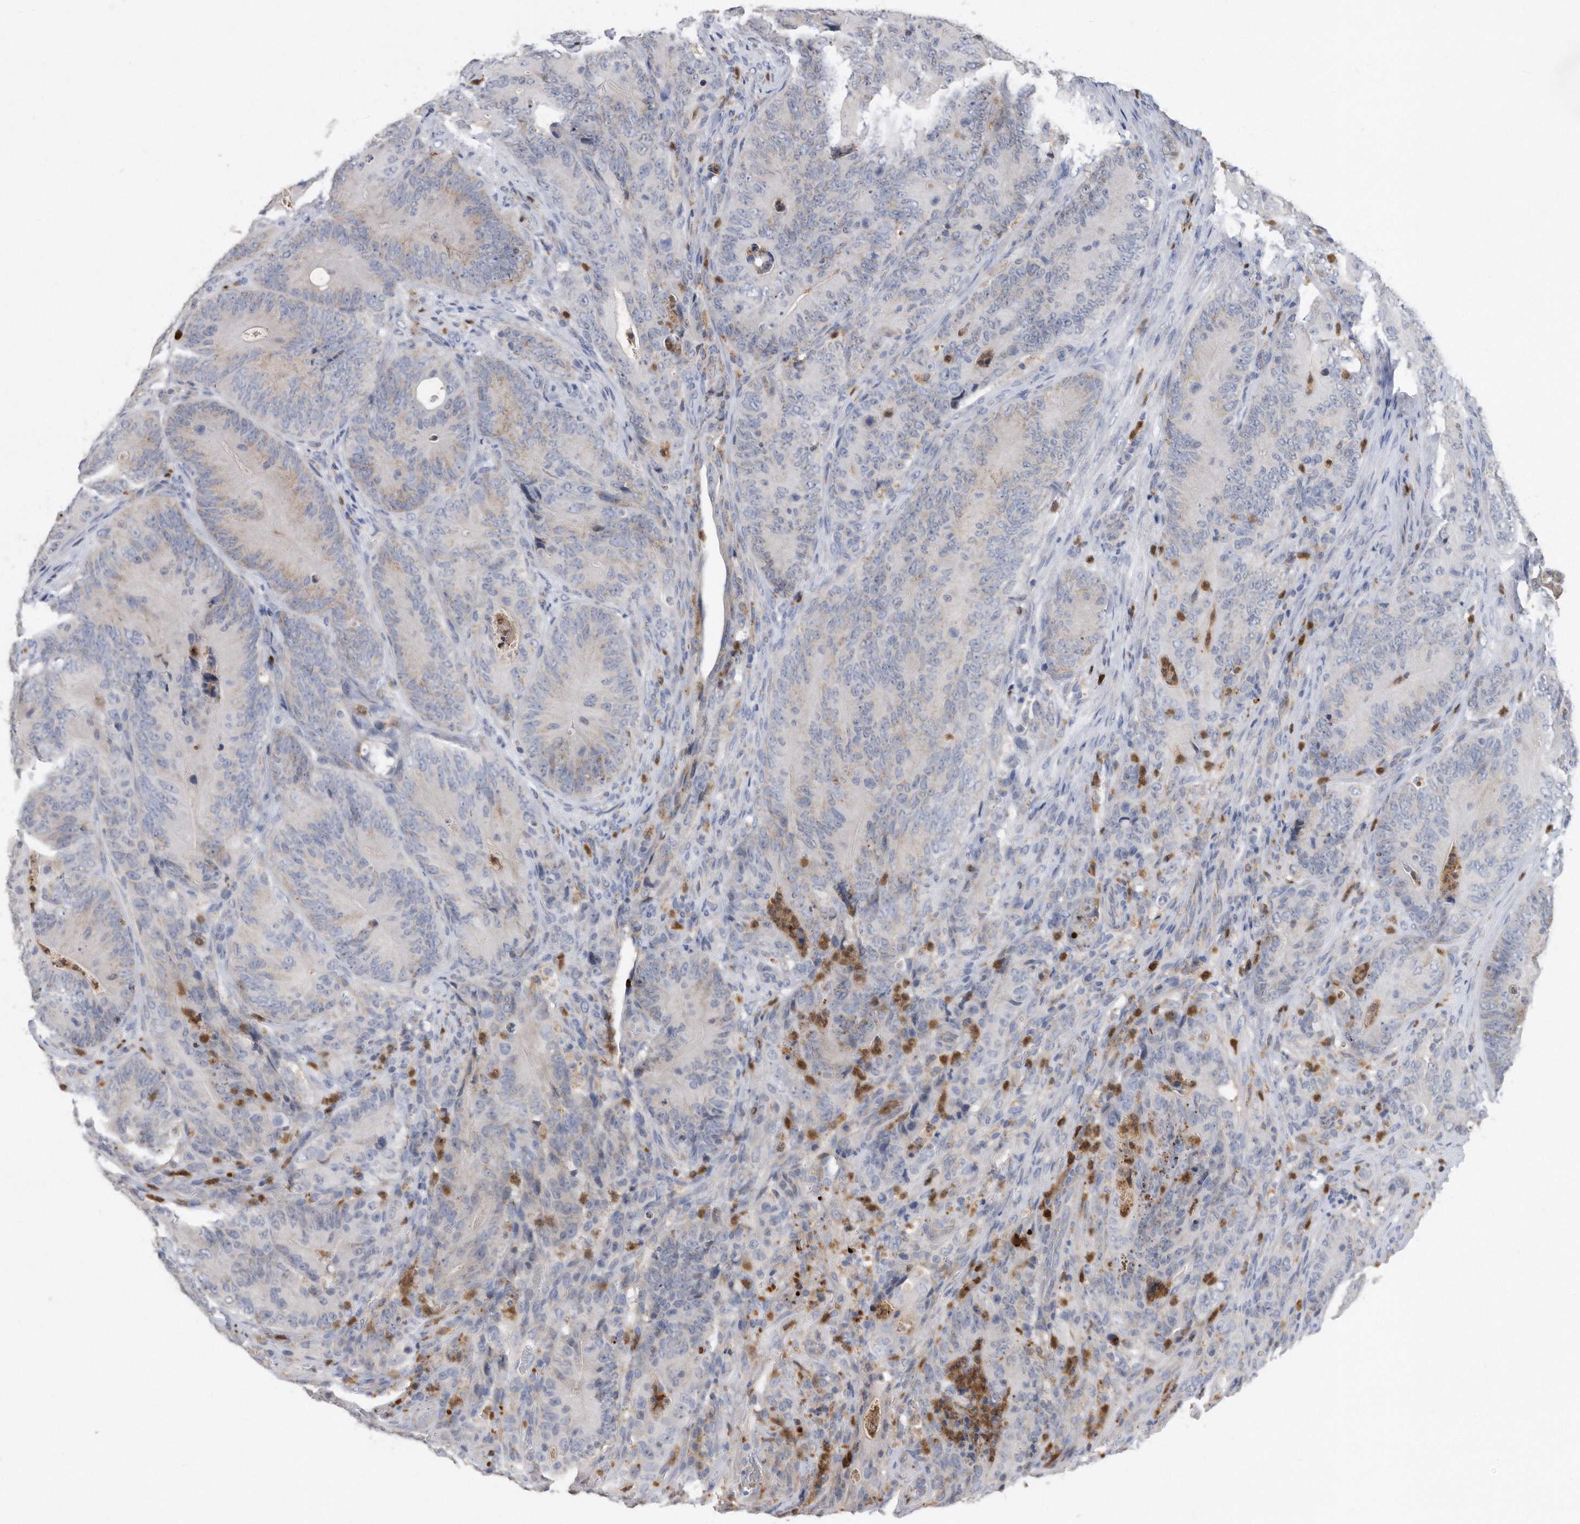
{"staining": {"intensity": "negative", "quantity": "none", "location": "none"}, "tissue": "colorectal cancer", "cell_type": "Tumor cells", "image_type": "cancer", "snomed": [{"axis": "morphology", "description": "Normal tissue, NOS"}, {"axis": "topography", "description": "Colon"}], "caption": "This is an immunohistochemistry micrograph of human colorectal cancer. There is no staining in tumor cells.", "gene": "CRISPLD2", "patient": {"sex": "female", "age": 82}}